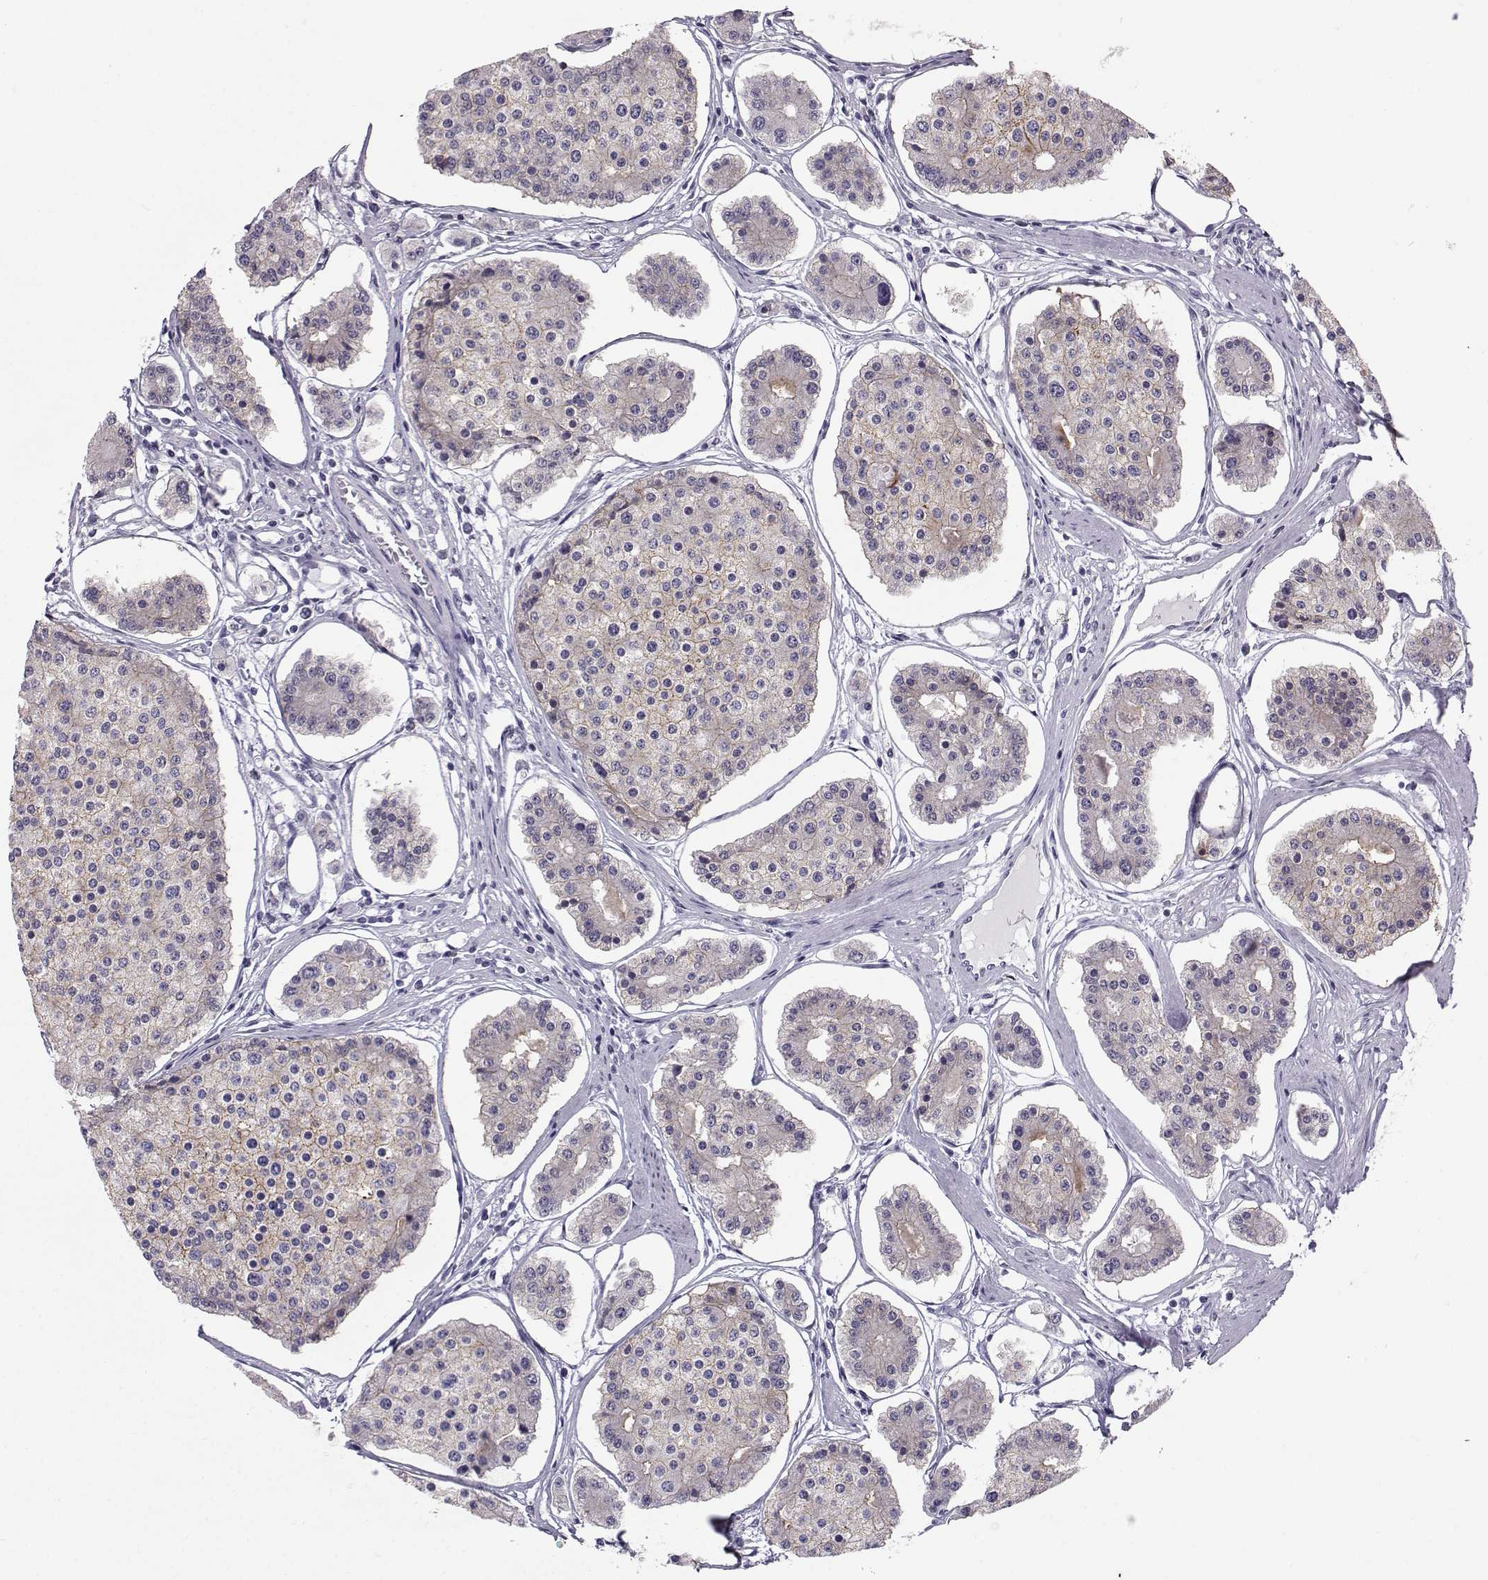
{"staining": {"intensity": "weak", "quantity": ">75%", "location": "cytoplasmic/membranous"}, "tissue": "carcinoid", "cell_type": "Tumor cells", "image_type": "cancer", "snomed": [{"axis": "morphology", "description": "Carcinoid, malignant, NOS"}, {"axis": "topography", "description": "Small intestine"}], "caption": "About >75% of tumor cells in malignant carcinoid display weak cytoplasmic/membranous protein expression as visualized by brown immunohistochemical staining.", "gene": "DMRT3", "patient": {"sex": "female", "age": 65}}